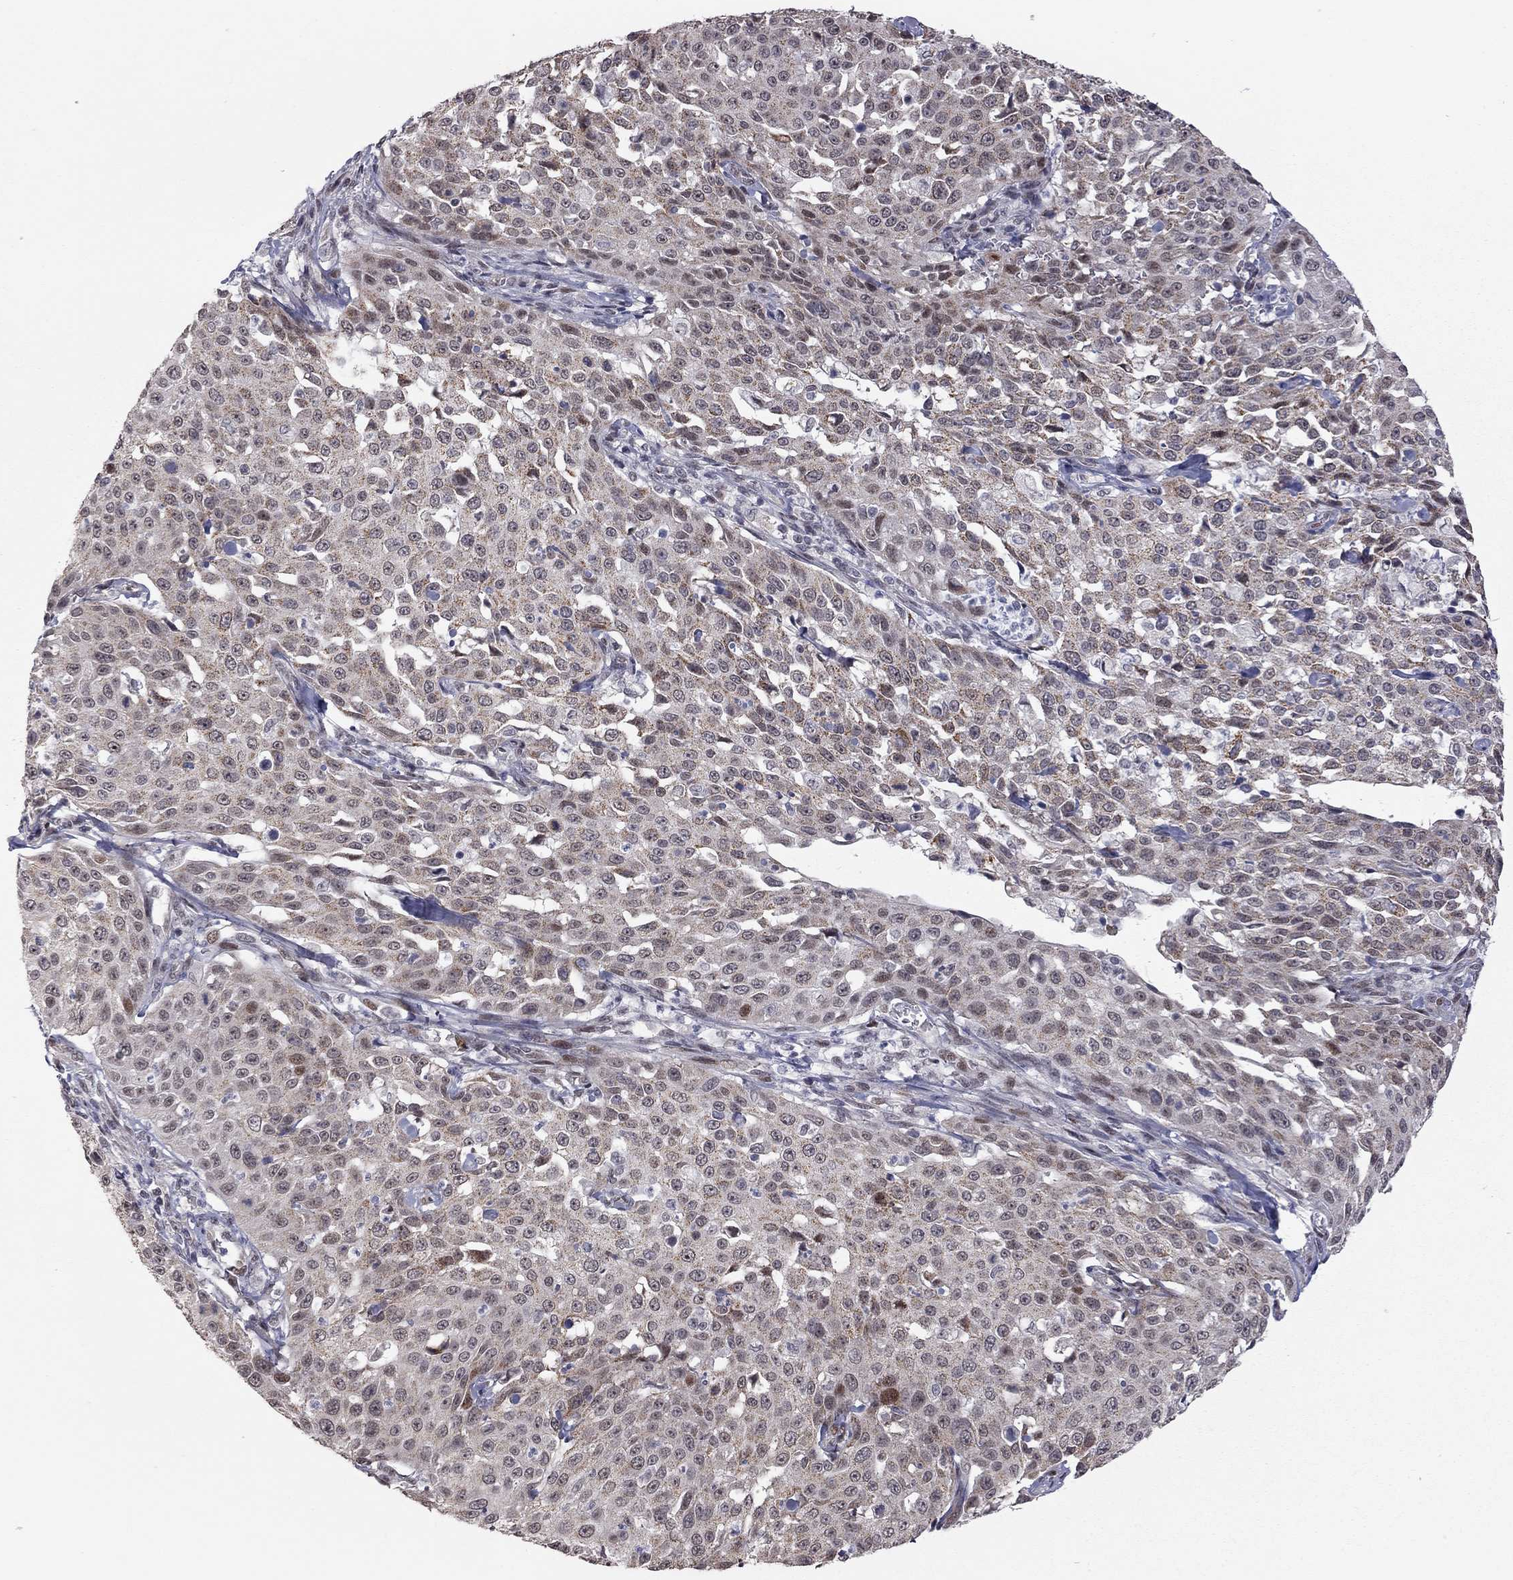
{"staining": {"intensity": "moderate", "quantity": "<25%", "location": "nuclear"}, "tissue": "cervical cancer", "cell_type": "Tumor cells", "image_type": "cancer", "snomed": [{"axis": "morphology", "description": "Squamous cell carcinoma, NOS"}, {"axis": "topography", "description": "Cervix"}], "caption": "A brown stain labels moderate nuclear expression of a protein in cervical cancer (squamous cell carcinoma) tumor cells.", "gene": "MC3R", "patient": {"sex": "female", "age": 26}}